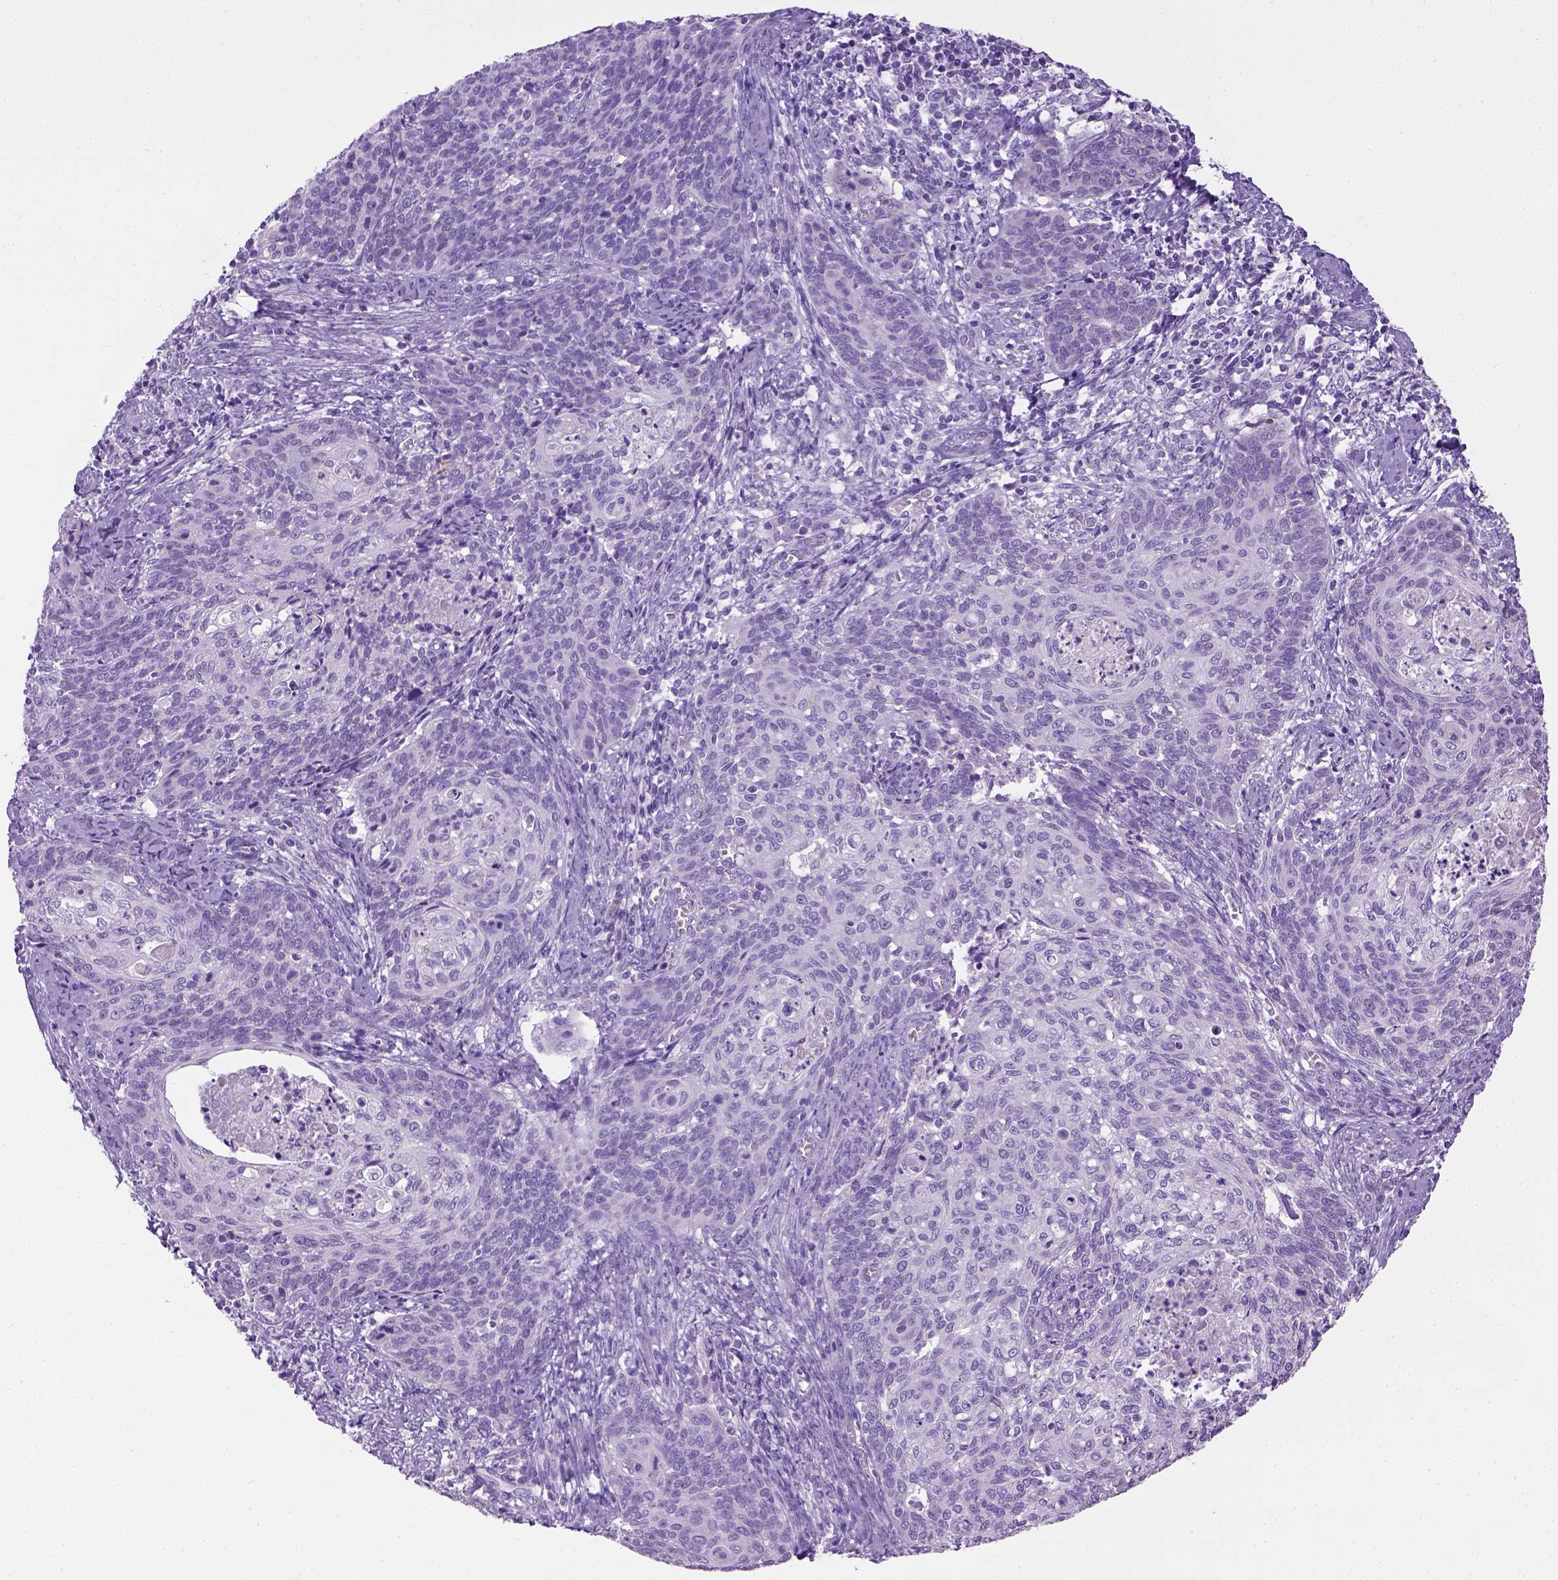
{"staining": {"intensity": "negative", "quantity": "none", "location": "none"}, "tissue": "cervical cancer", "cell_type": "Tumor cells", "image_type": "cancer", "snomed": [{"axis": "morphology", "description": "Normal tissue, NOS"}, {"axis": "morphology", "description": "Squamous cell carcinoma, NOS"}, {"axis": "topography", "description": "Cervix"}], "caption": "DAB (3,3'-diaminobenzidine) immunohistochemical staining of cervical cancer (squamous cell carcinoma) demonstrates no significant expression in tumor cells. Nuclei are stained in blue.", "gene": "CYP24A1", "patient": {"sex": "female", "age": 39}}